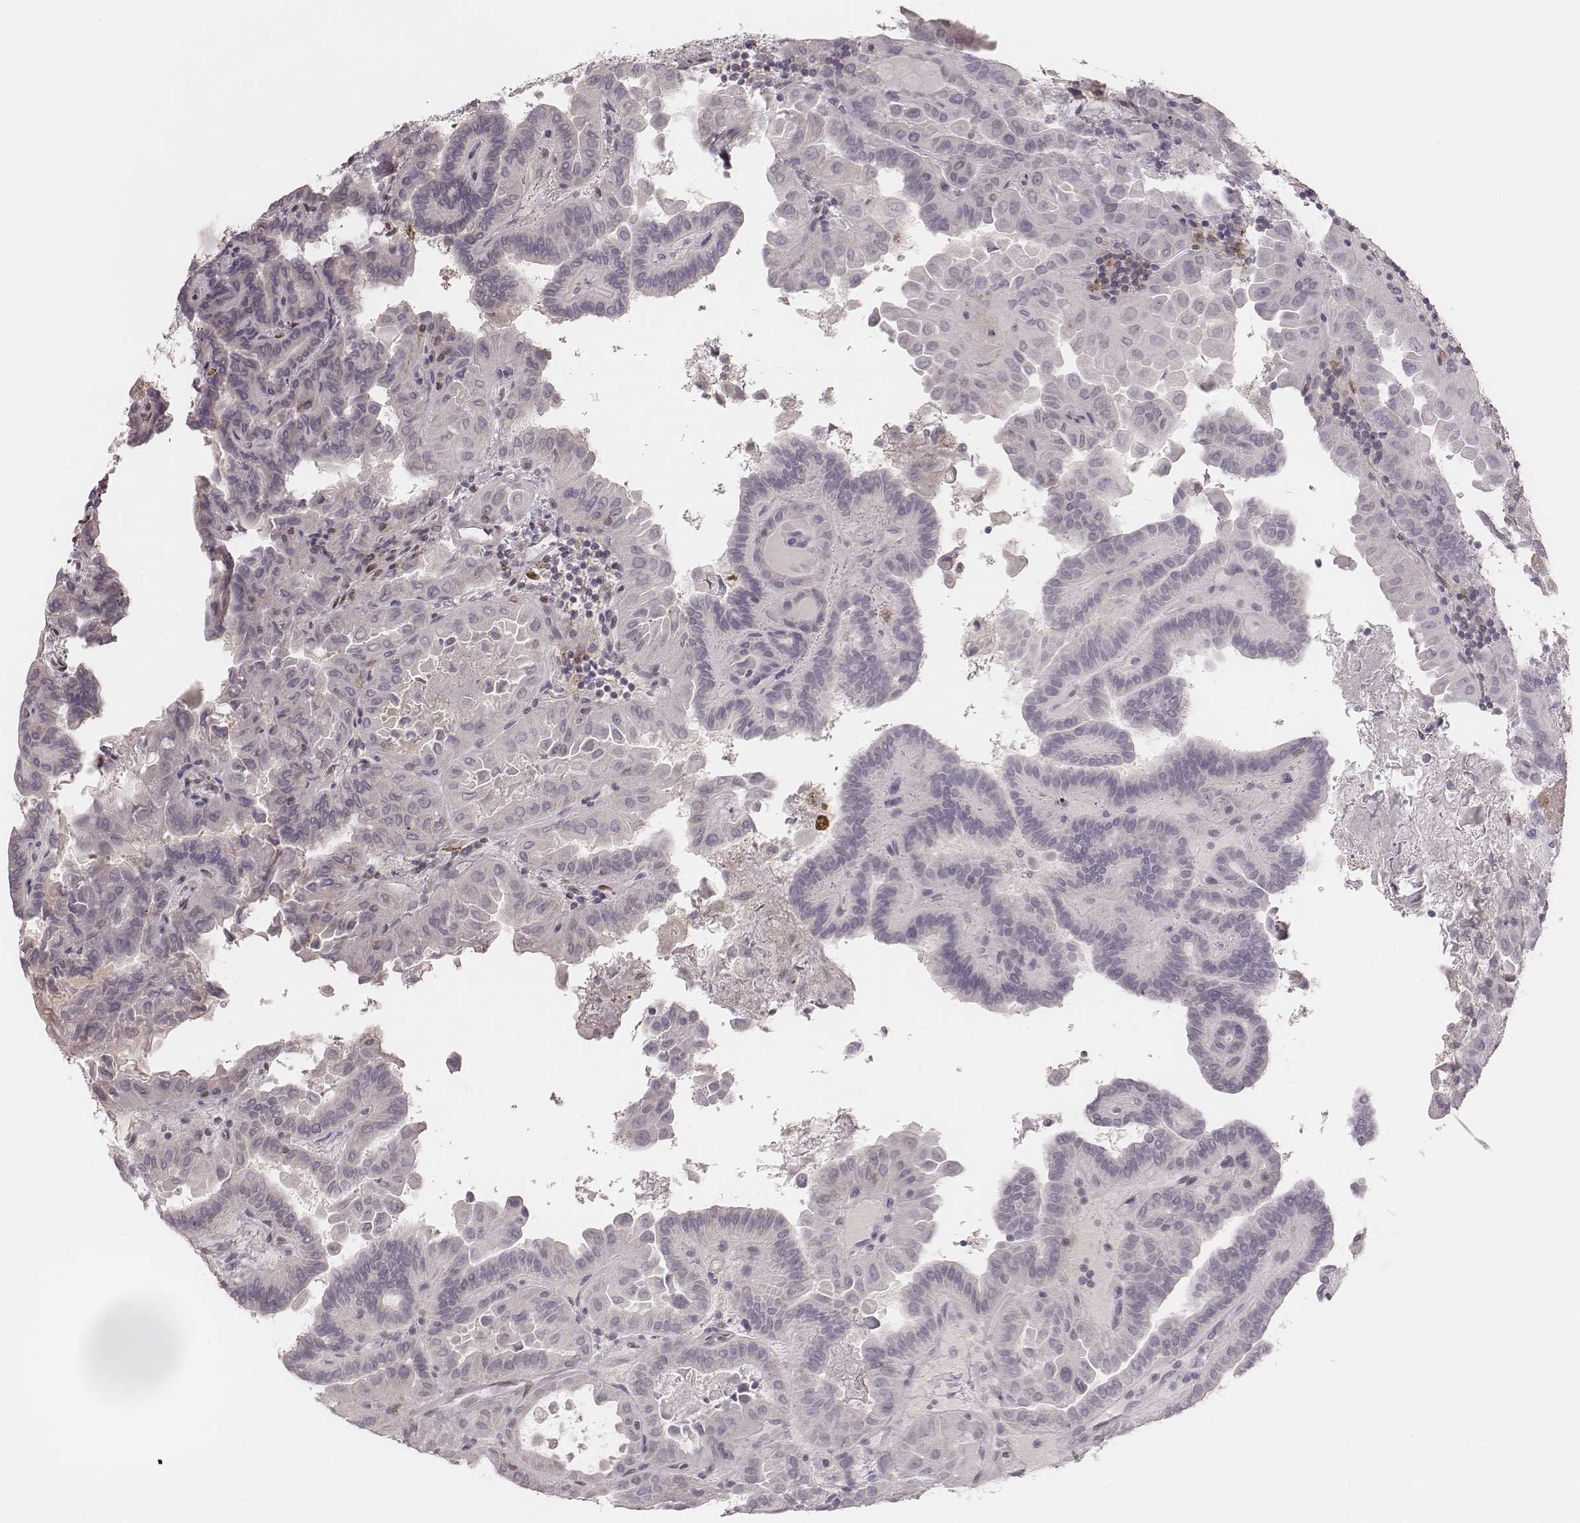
{"staining": {"intensity": "negative", "quantity": "none", "location": "none"}, "tissue": "thyroid cancer", "cell_type": "Tumor cells", "image_type": "cancer", "snomed": [{"axis": "morphology", "description": "Papillary adenocarcinoma, NOS"}, {"axis": "topography", "description": "Thyroid gland"}], "caption": "The photomicrograph reveals no staining of tumor cells in papillary adenocarcinoma (thyroid).", "gene": "MSX1", "patient": {"sex": "female", "age": 46}}